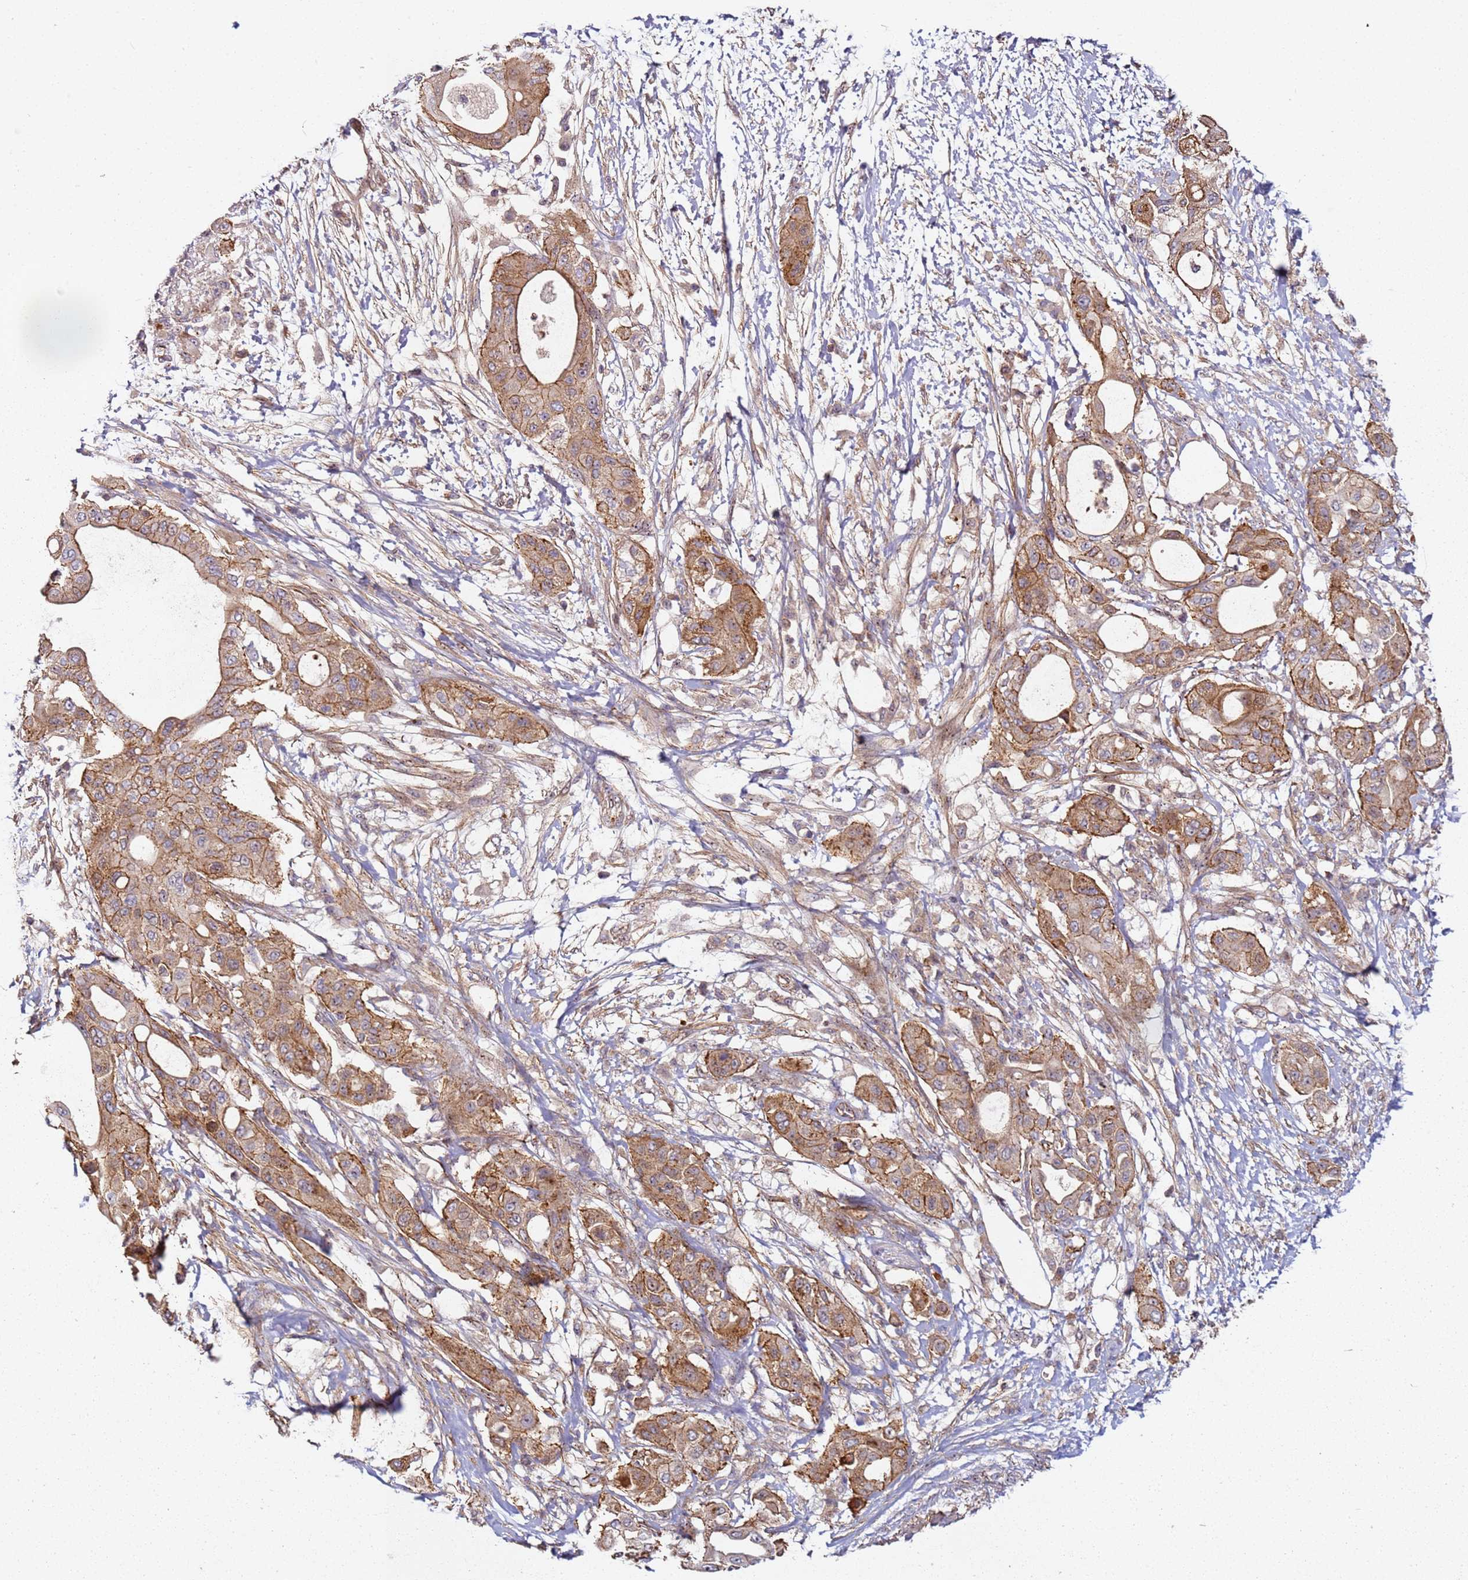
{"staining": {"intensity": "moderate", "quantity": ">75%", "location": "cytoplasmic/membranous"}, "tissue": "pancreatic cancer", "cell_type": "Tumor cells", "image_type": "cancer", "snomed": [{"axis": "morphology", "description": "Adenocarcinoma, NOS"}, {"axis": "topography", "description": "Pancreas"}], "caption": "Immunohistochemistry image of adenocarcinoma (pancreatic) stained for a protein (brown), which shows medium levels of moderate cytoplasmic/membranous staining in approximately >75% of tumor cells.", "gene": "C2CD4B", "patient": {"sex": "male", "age": 68}}